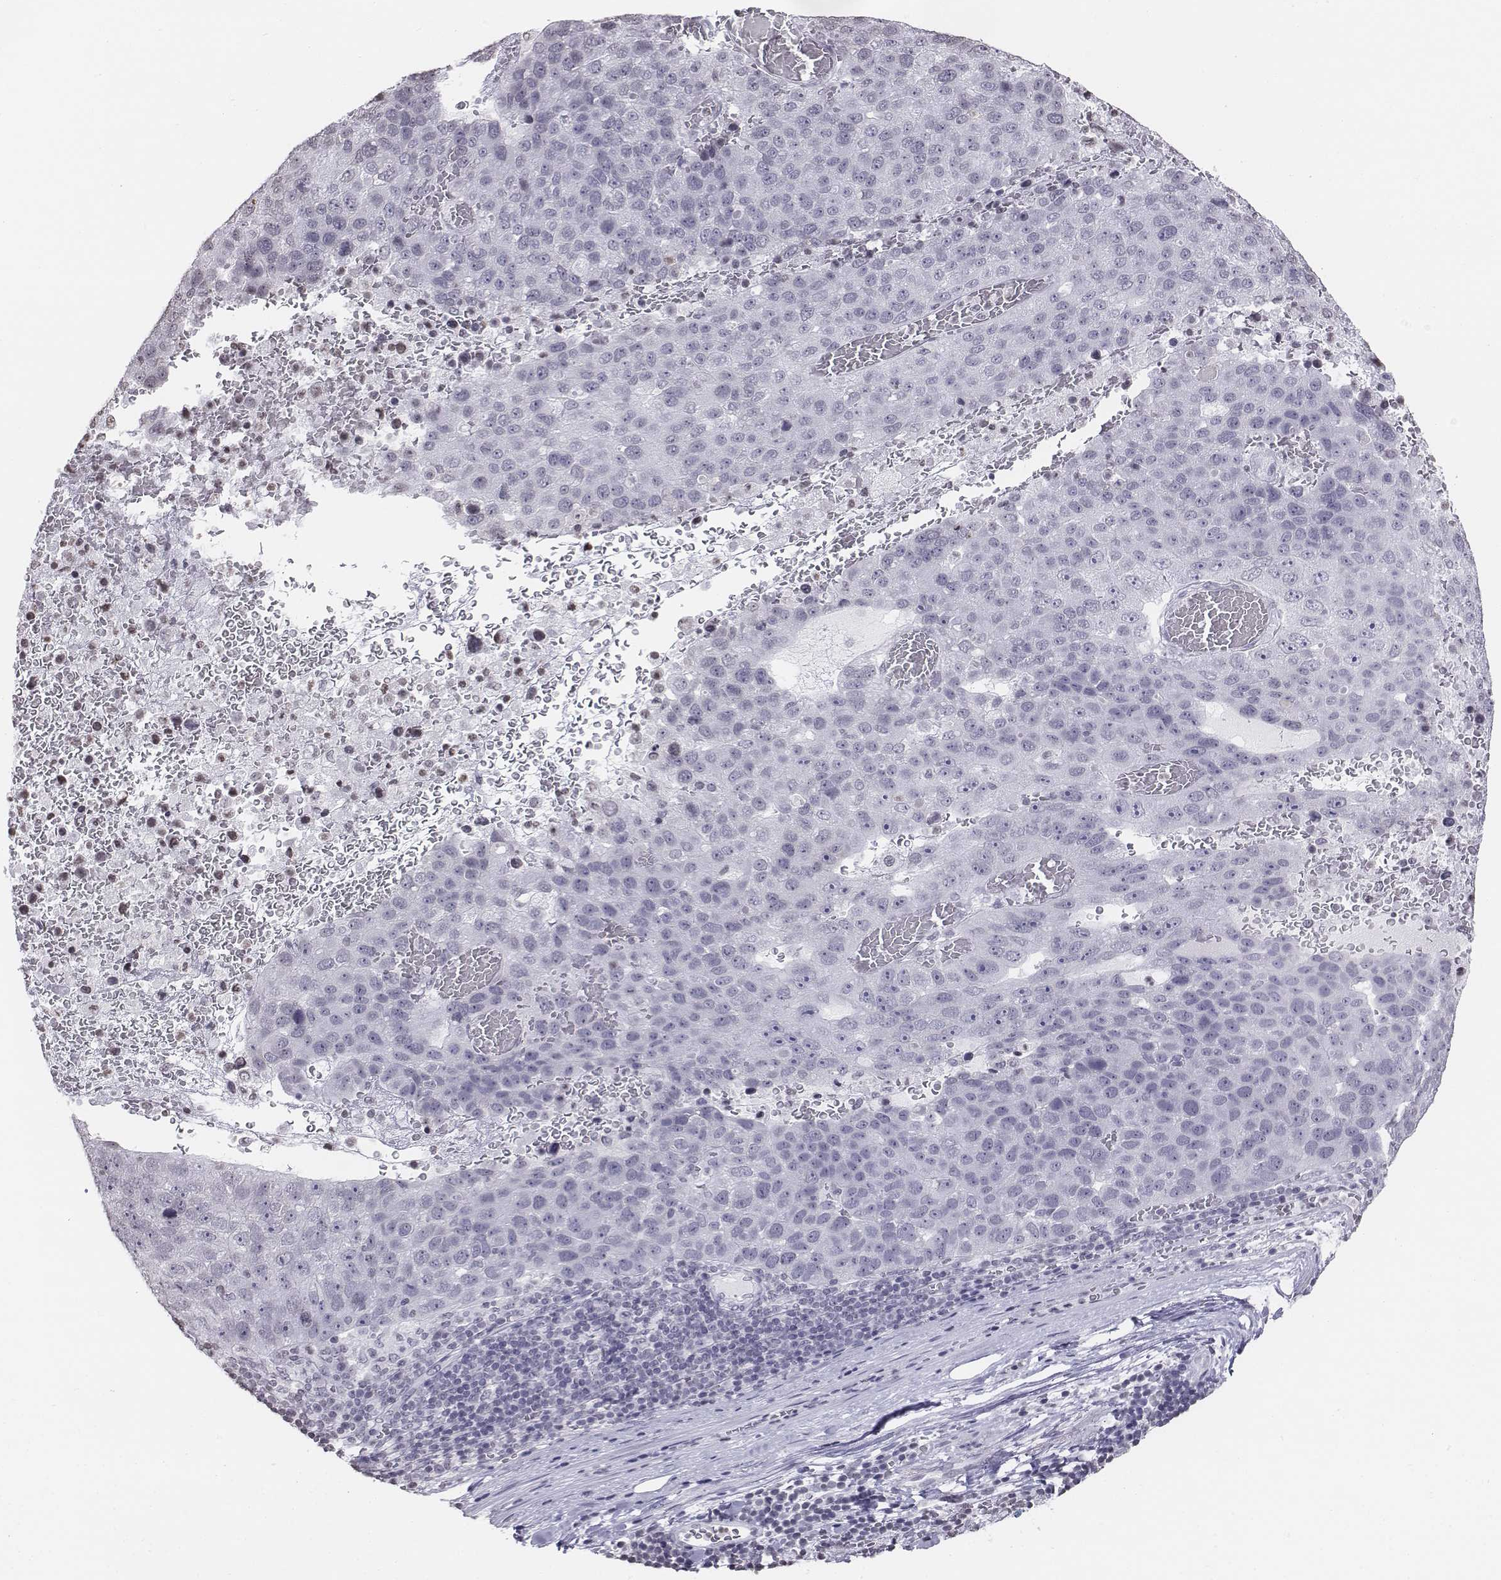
{"staining": {"intensity": "negative", "quantity": "none", "location": "none"}, "tissue": "pancreatic cancer", "cell_type": "Tumor cells", "image_type": "cancer", "snomed": [{"axis": "morphology", "description": "Adenocarcinoma, NOS"}, {"axis": "topography", "description": "Pancreas"}], "caption": "A photomicrograph of pancreatic adenocarcinoma stained for a protein exhibits no brown staining in tumor cells.", "gene": "BARHL1", "patient": {"sex": "female", "age": 61}}